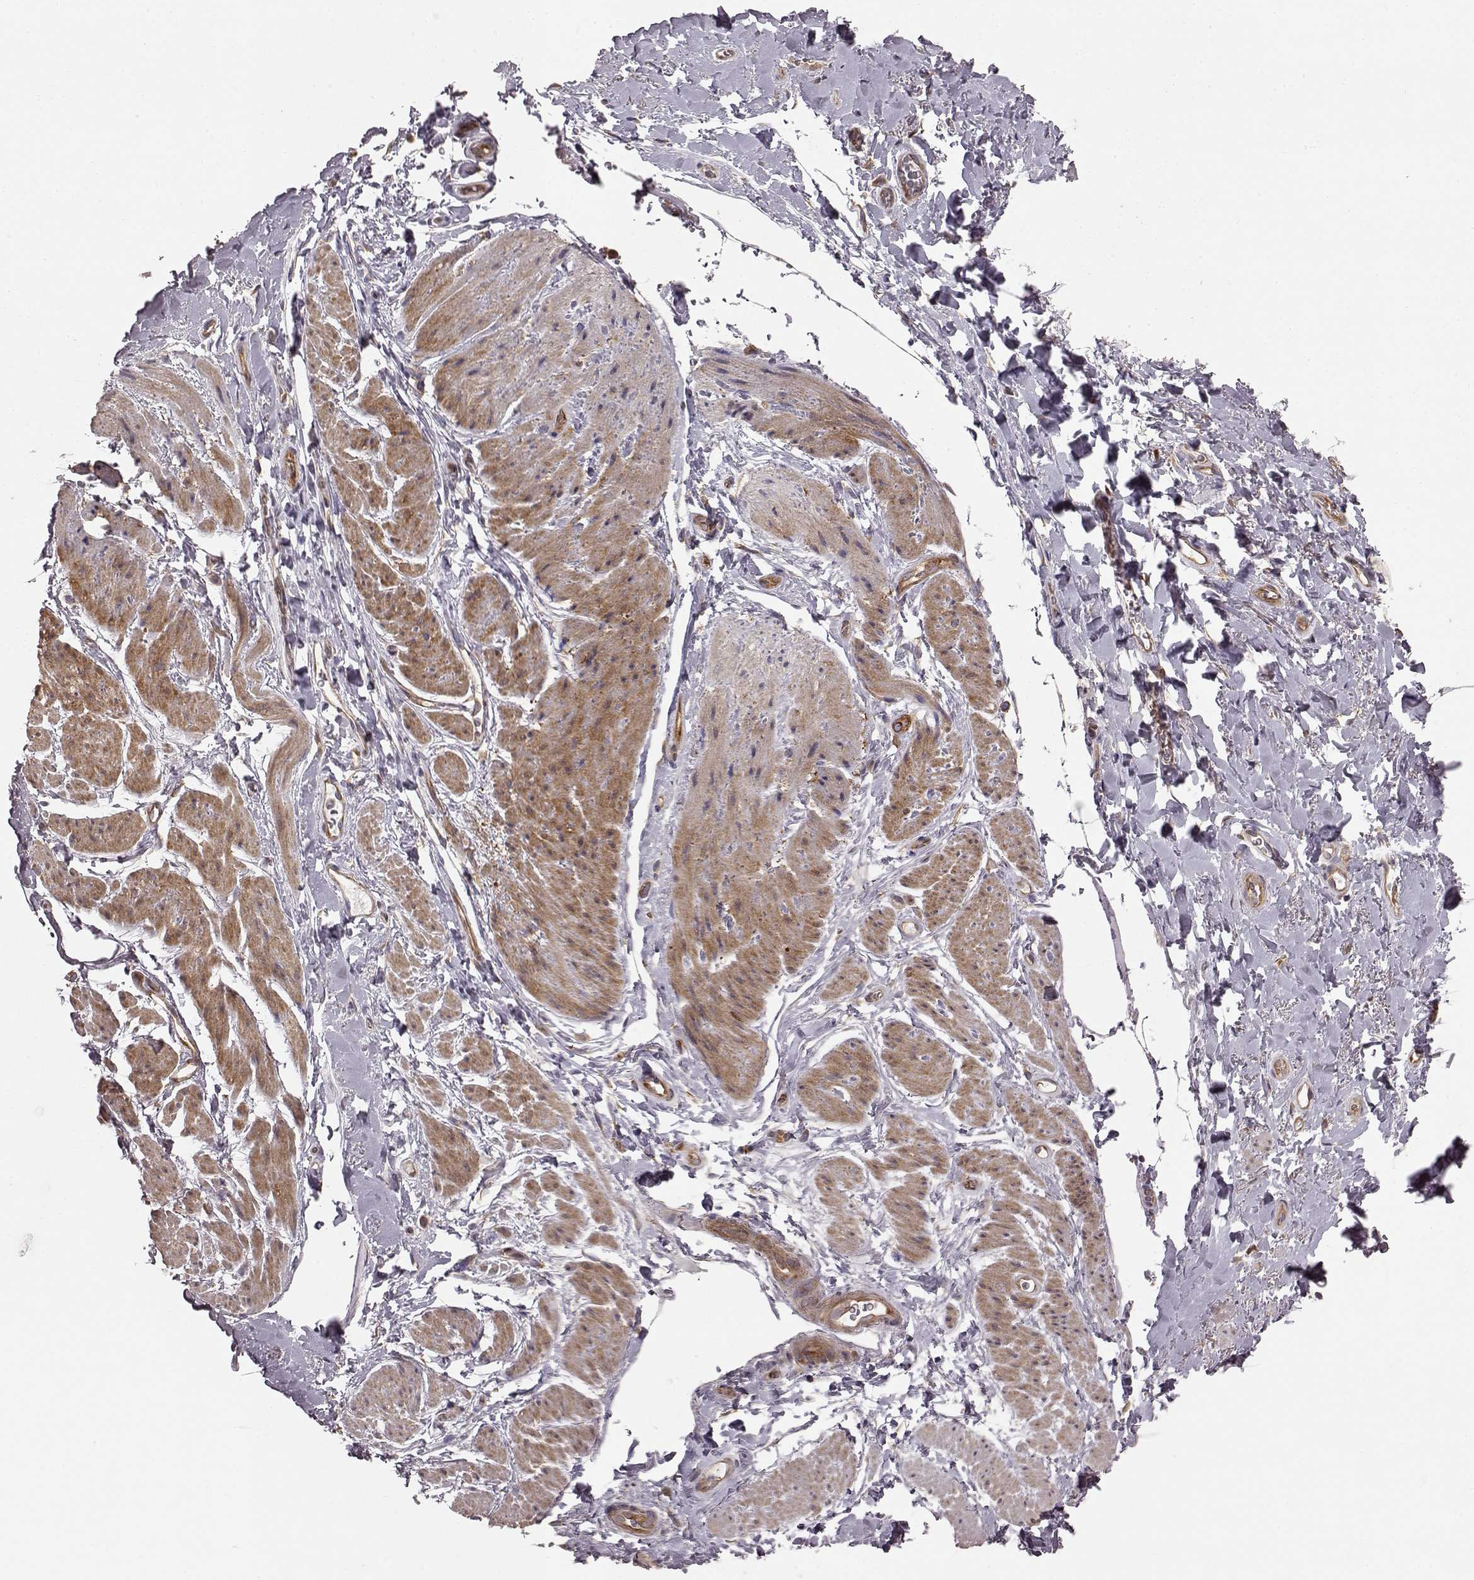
{"staining": {"intensity": "negative", "quantity": "none", "location": "none"}, "tissue": "adipose tissue", "cell_type": "Adipocytes", "image_type": "normal", "snomed": [{"axis": "morphology", "description": "Normal tissue, NOS"}, {"axis": "topography", "description": "Anal"}, {"axis": "topography", "description": "Peripheral nerve tissue"}], "caption": "A high-resolution image shows immunohistochemistry (IHC) staining of unremarkable adipose tissue, which displays no significant positivity in adipocytes.", "gene": "RABGAP1", "patient": {"sex": "male", "age": 53}}